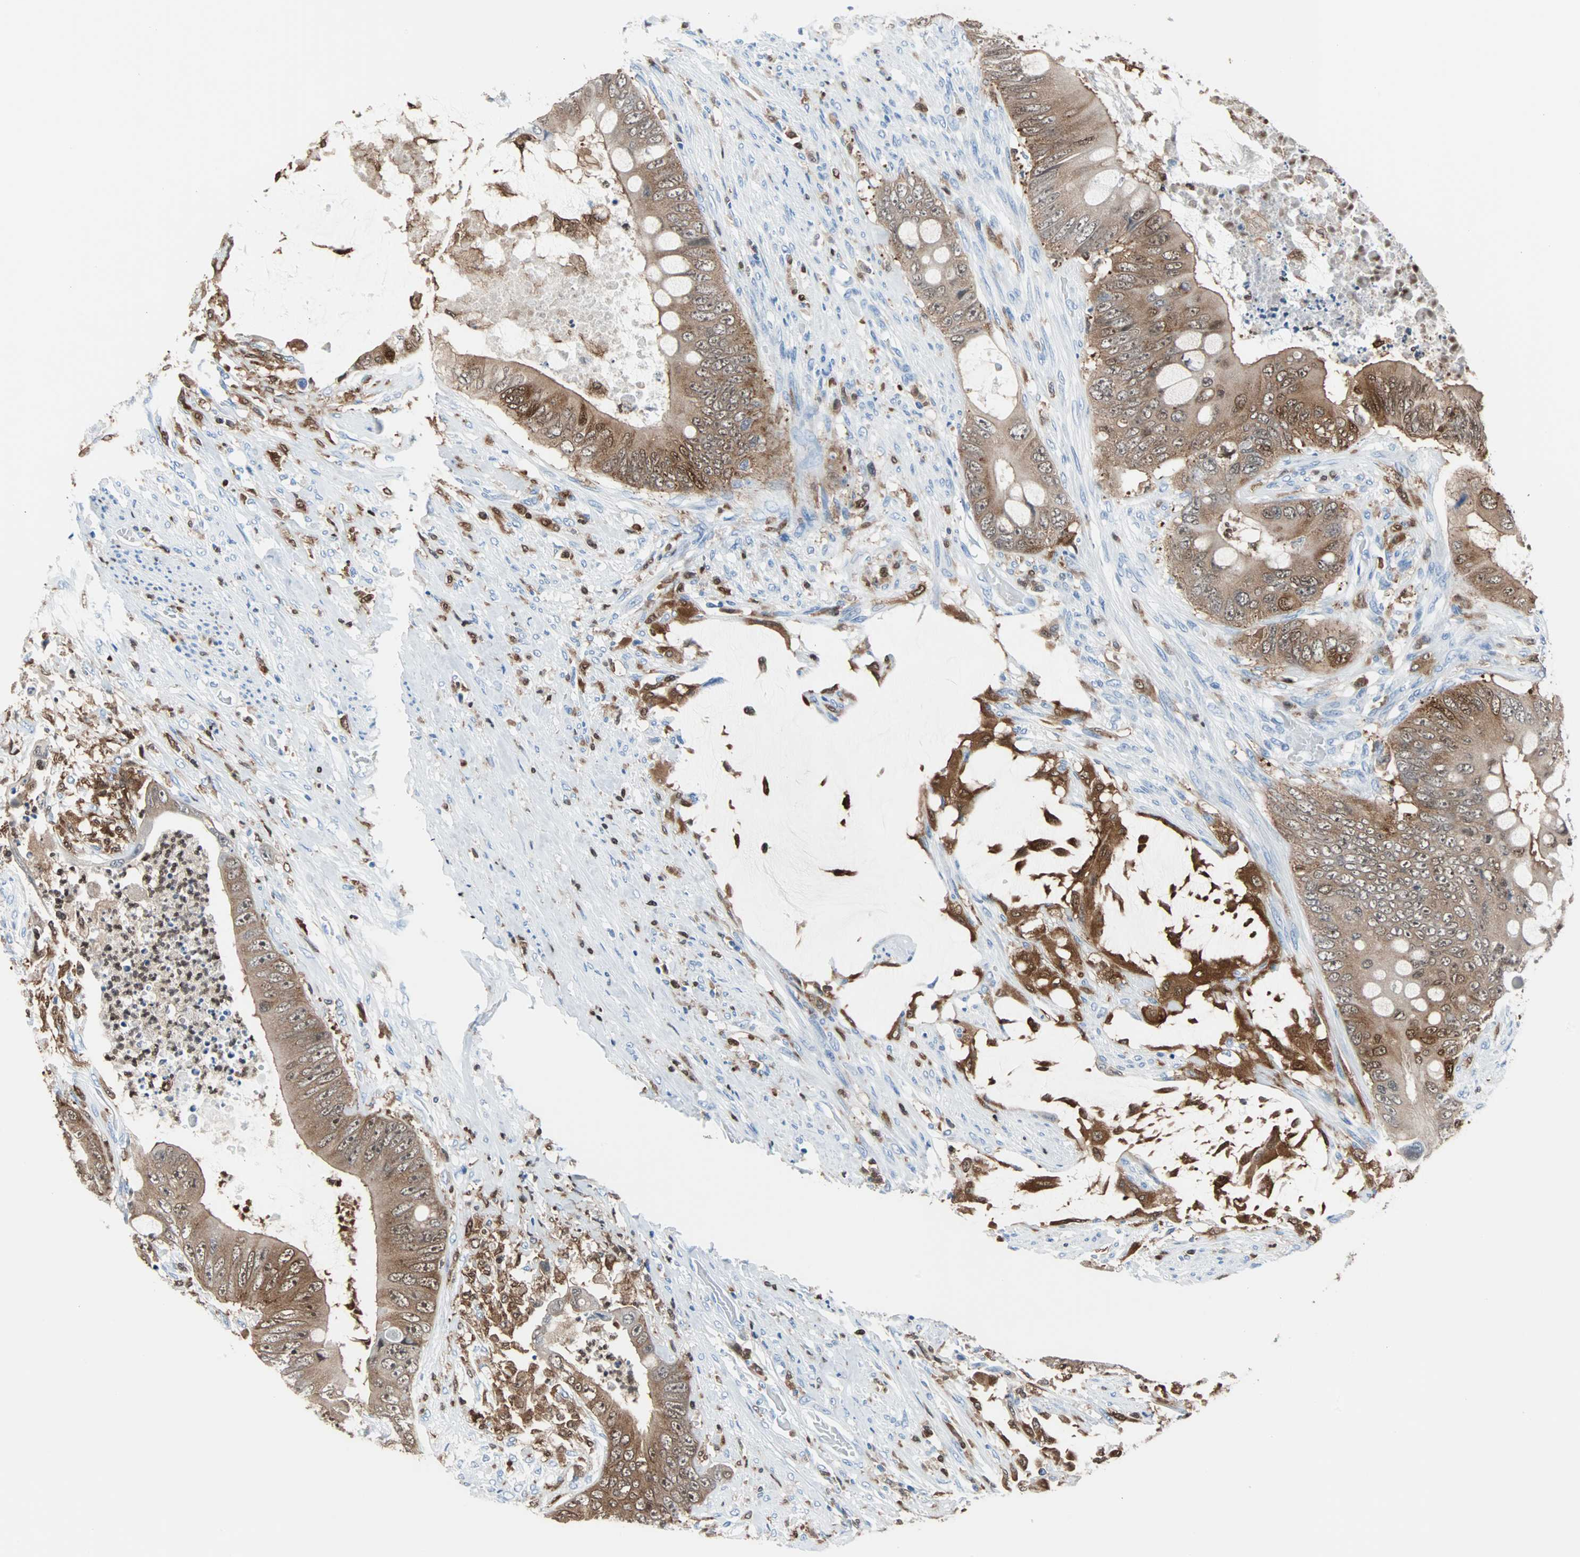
{"staining": {"intensity": "moderate", "quantity": ">75%", "location": "cytoplasmic/membranous"}, "tissue": "colorectal cancer", "cell_type": "Tumor cells", "image_type": "cancer", "snomed": [{"axis": "morphology", "description": "Adenocarcinoma, NOS"}, {"axis": "topography", "description": "Rectum"}], "caption": "A histopathology image showing moderate cytoplasmic/membranous expression in about >75% of tumor cells in adenocarcinoma (colorectal), as visualized by brown immunohistochemical staining.", "gene": "SYK", "patient": {"sex": "female", "age": 77}}